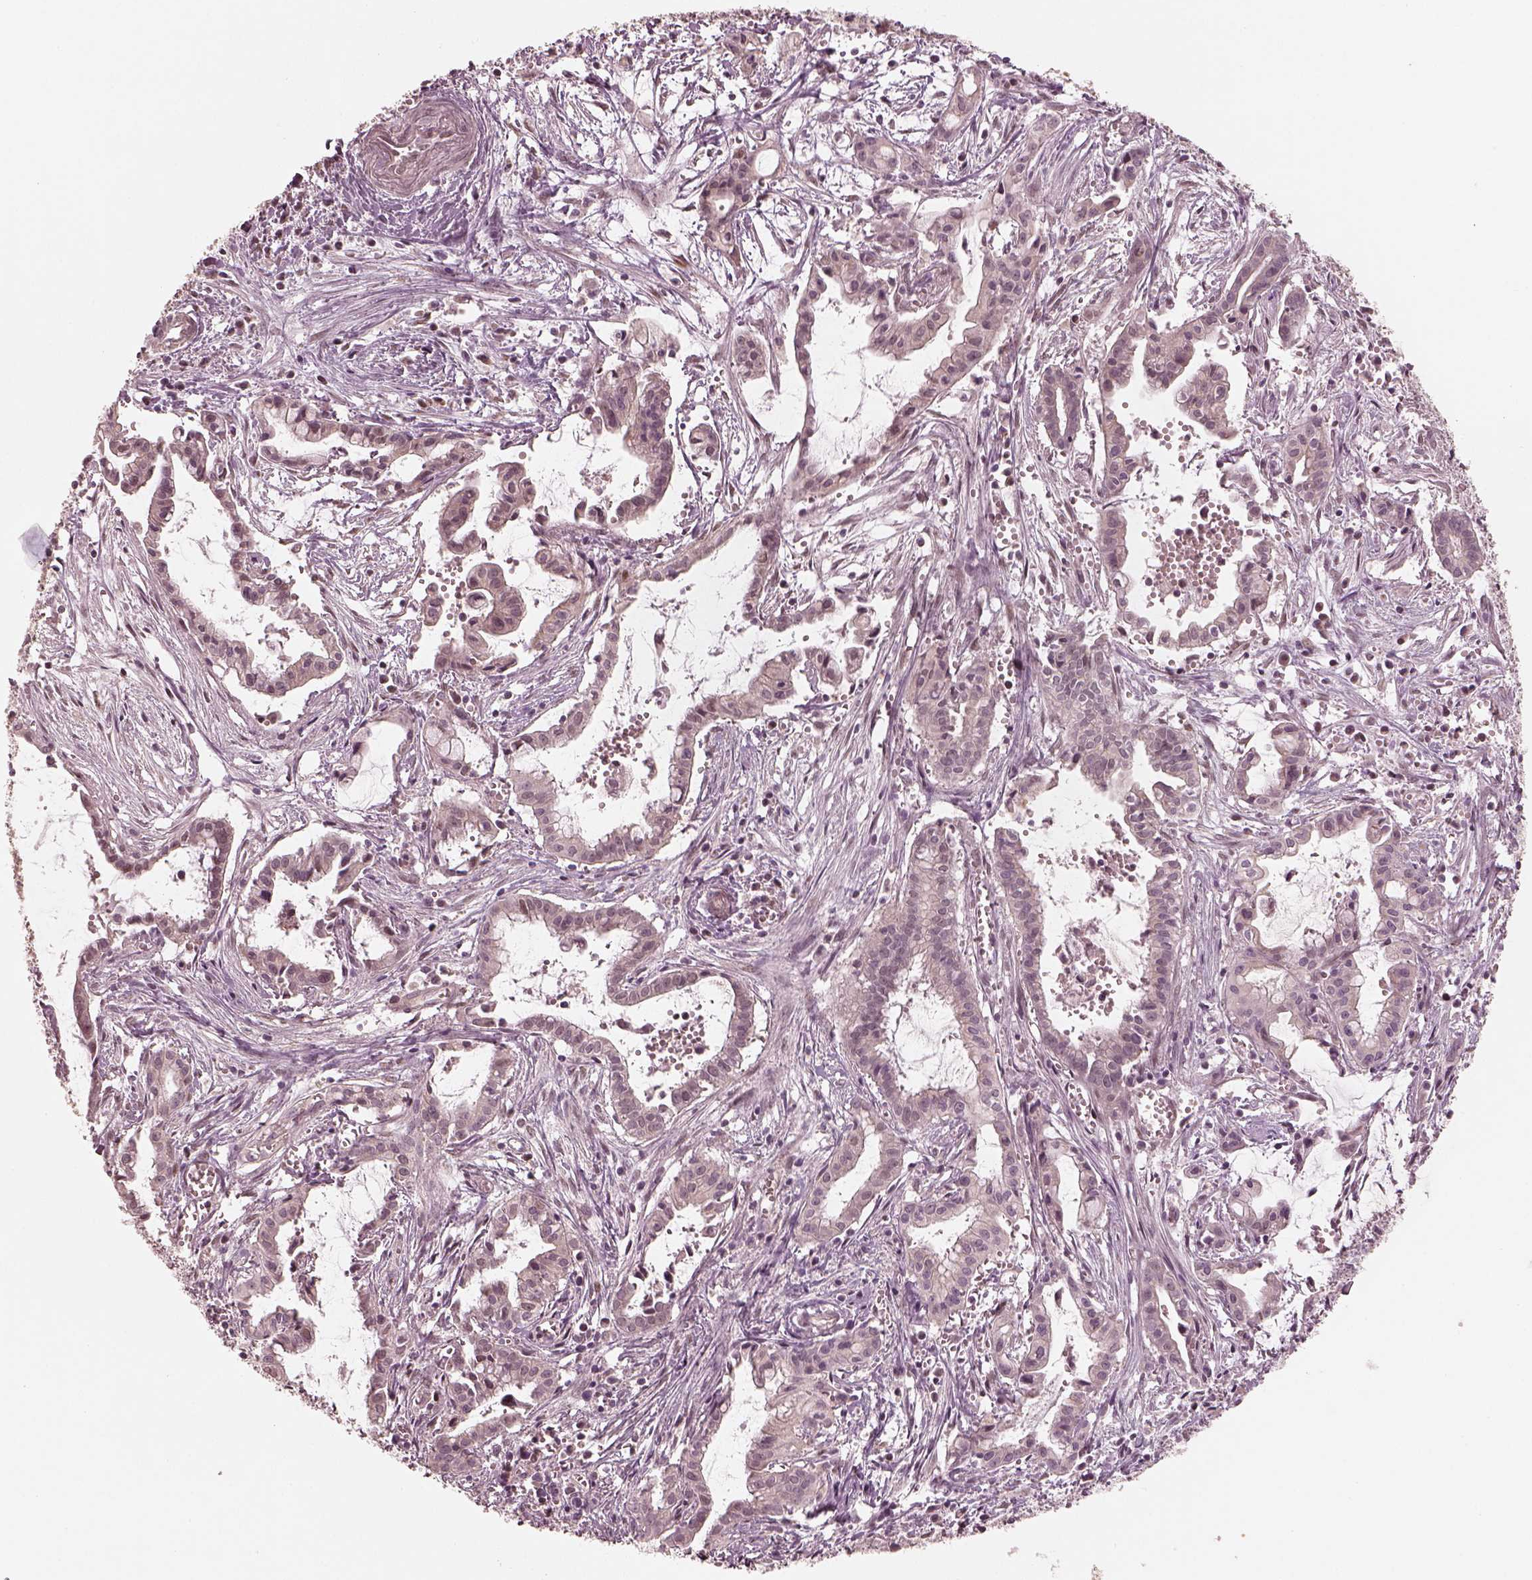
{"staining": {"intensity": "negative", "quantity": "none", "location": "none"}, "tissue": "pancreatic cancer", "cell_type": "Tumor cells", "image_type": "cancer", "snomed": [{"axis": "morphology", "description": "Adenocarcinoma, NOS"}, {"axis": "topography", "description": "Pancreas"}], "caption": "This is an immunohistochemistry (IHC) micrograph of human adenocarcinoma (pancreatic). There is no staining in tumor cells.", "gene": "IQCB1", "patient": {"sex": "male", "age": 48}}